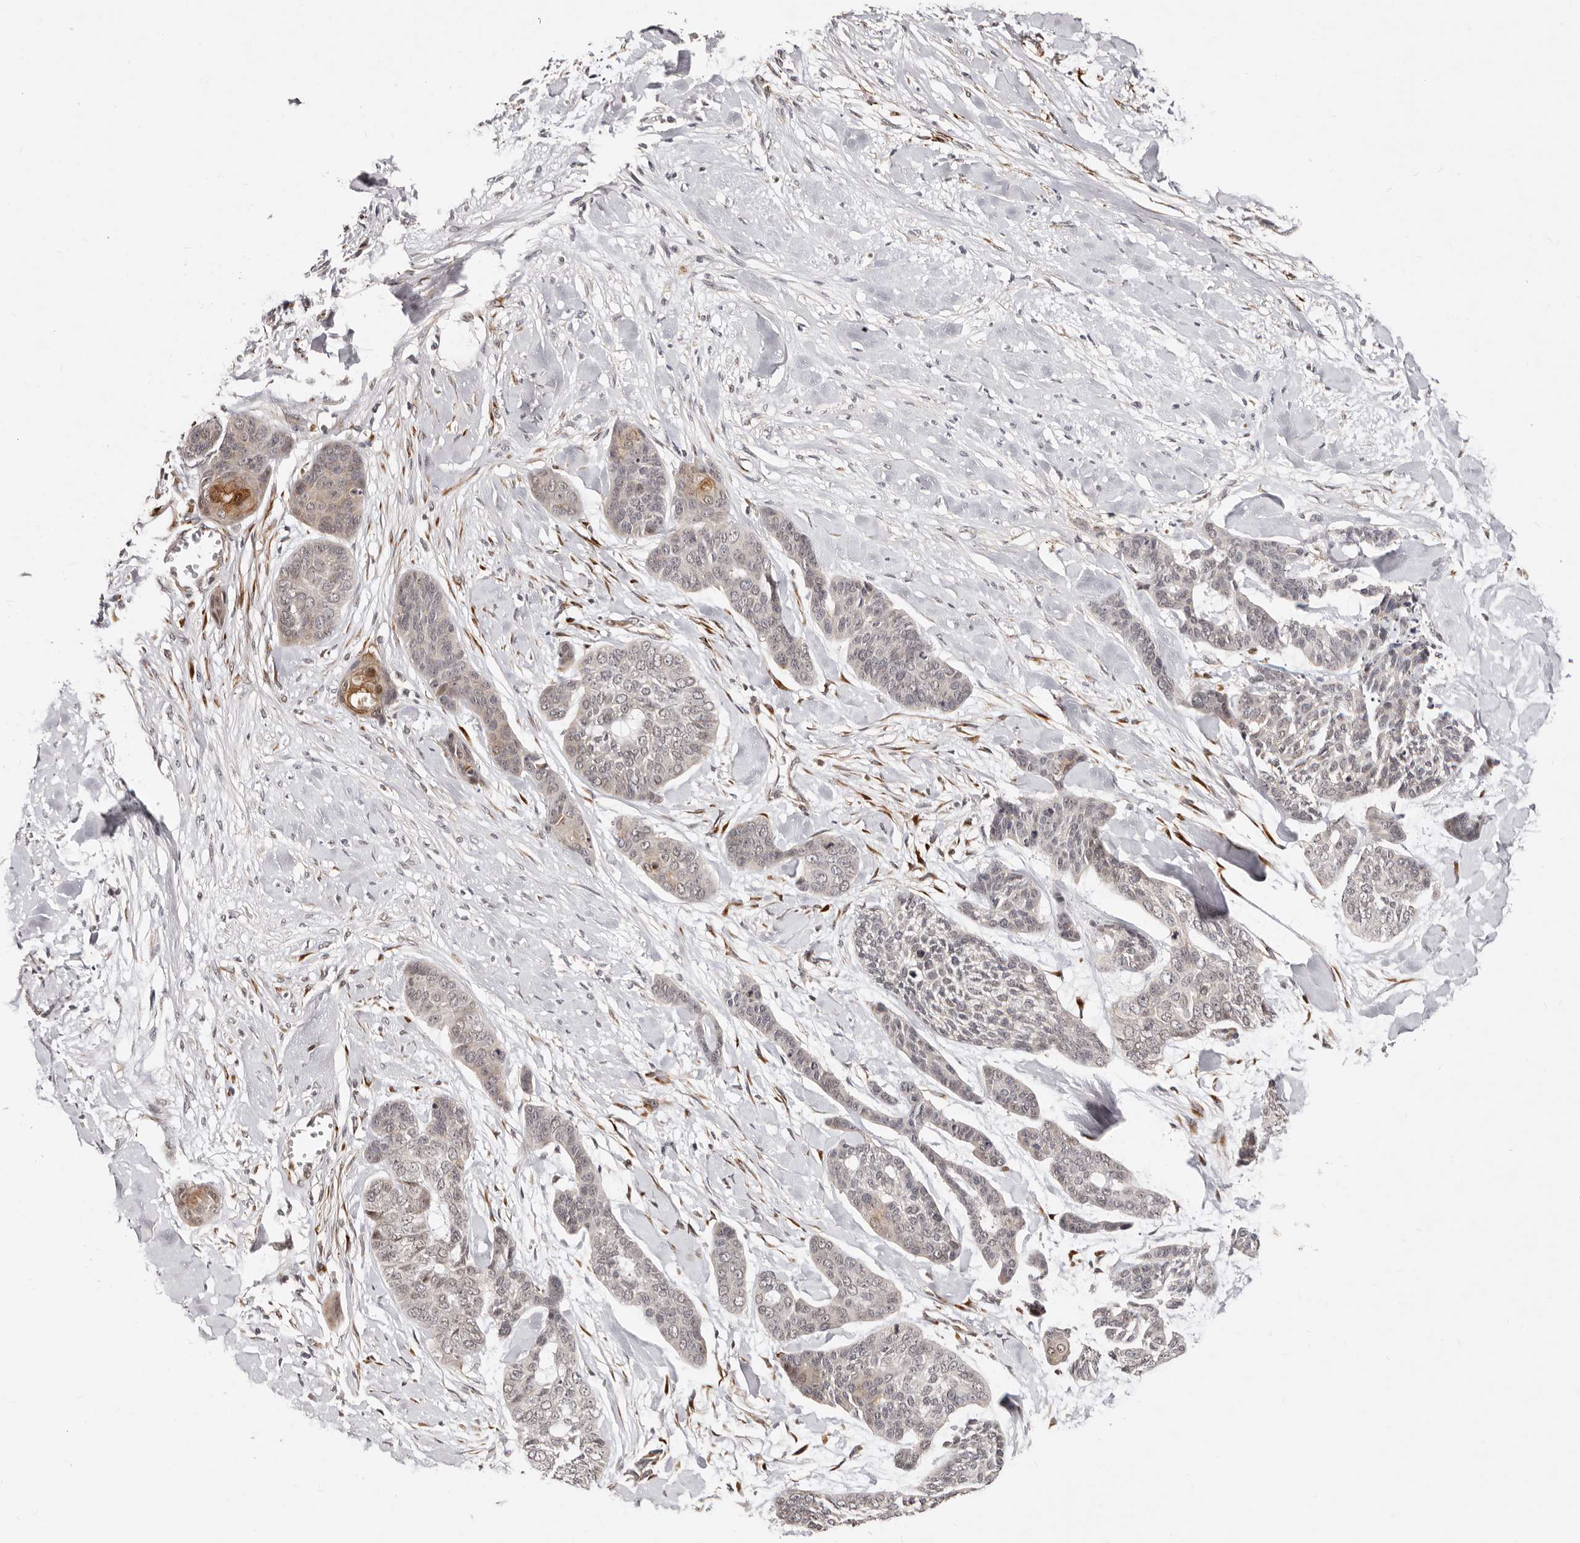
{"staining": {"intensity": "weak", "quantity": "<25%", "location": "nuclear"}, "tissue": "skin cancer", "cell_type": "Tumor cells", "image_type": "cancer", "snomed": [{"axis": "morphology", "description": "Basal cell carcinoma"}, {"axis": "topography", "description": "Skin"}], "caption": "Skin cancer (basal cell carcinoma) was stained to show a protein in brown. There is no significant staining in tumor cells.", "gene": "SRCAP", "patient": {"sex": "female", "age": 64}}